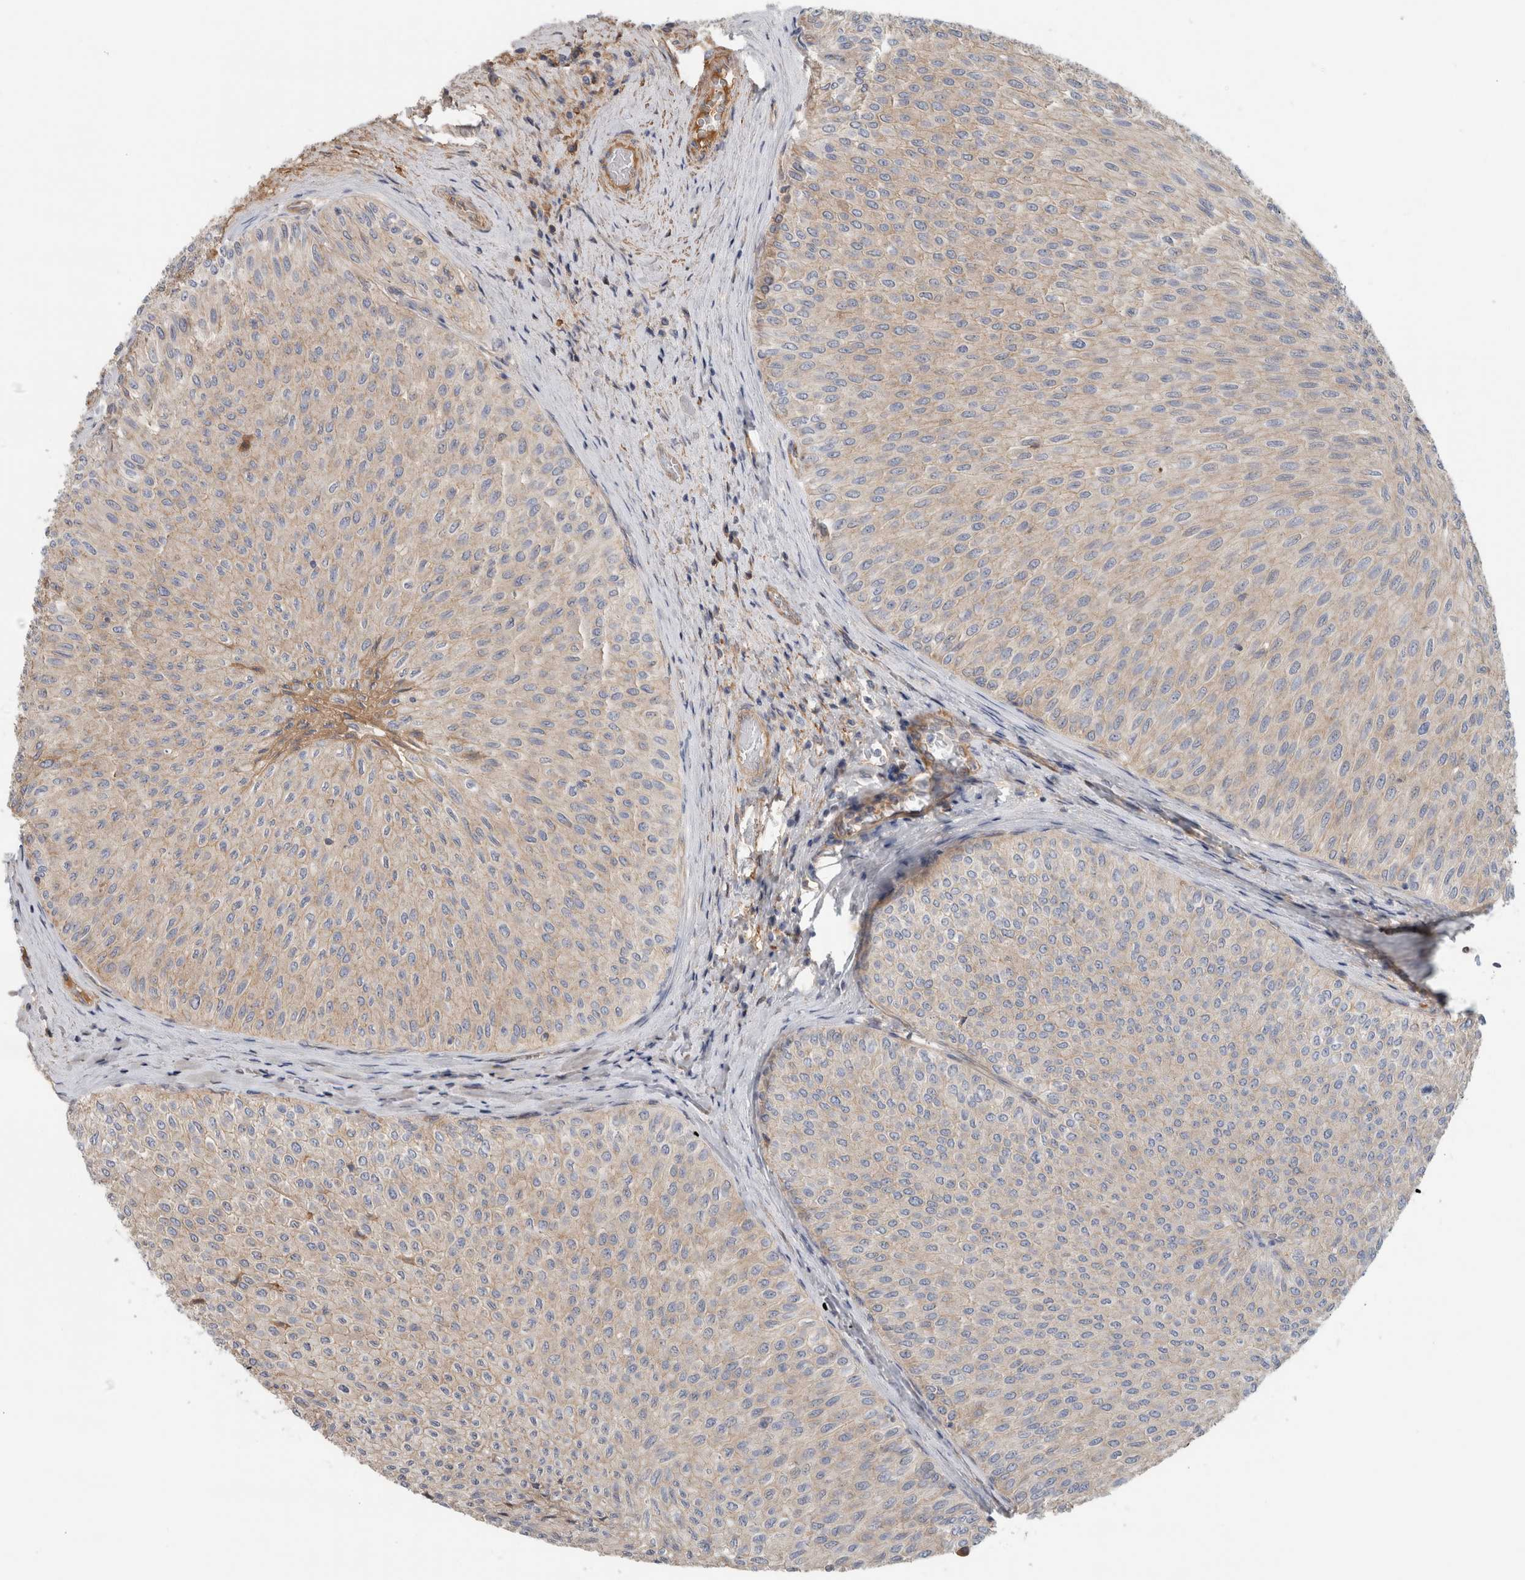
{"staining": {"intensity": "weak", "quantity": "25%-75%", "location": "cytoplasmic/membranous"}, "tissue": "urothelial cancer", "cell_type": "Tumor cells", "image_type": "cancer", "snomed": [{"axis": "morphology", "description": "Urothelial carcinoma, Low grade"}, {"axis": "topography", "description": "Urinary bladder"}], "caption": "Immunohistochemistry image of neoplastic tissue: human urothelial cancer stained using immunohistochemistry demonstrates low levels of weak protein expression localized specifically in the cytoplasmic/membranous of tumor cells, appearing as a cytoplasmic/membranous brown color.", "gene": "CFI", "patient": {"sex": "male", "age": 78}}